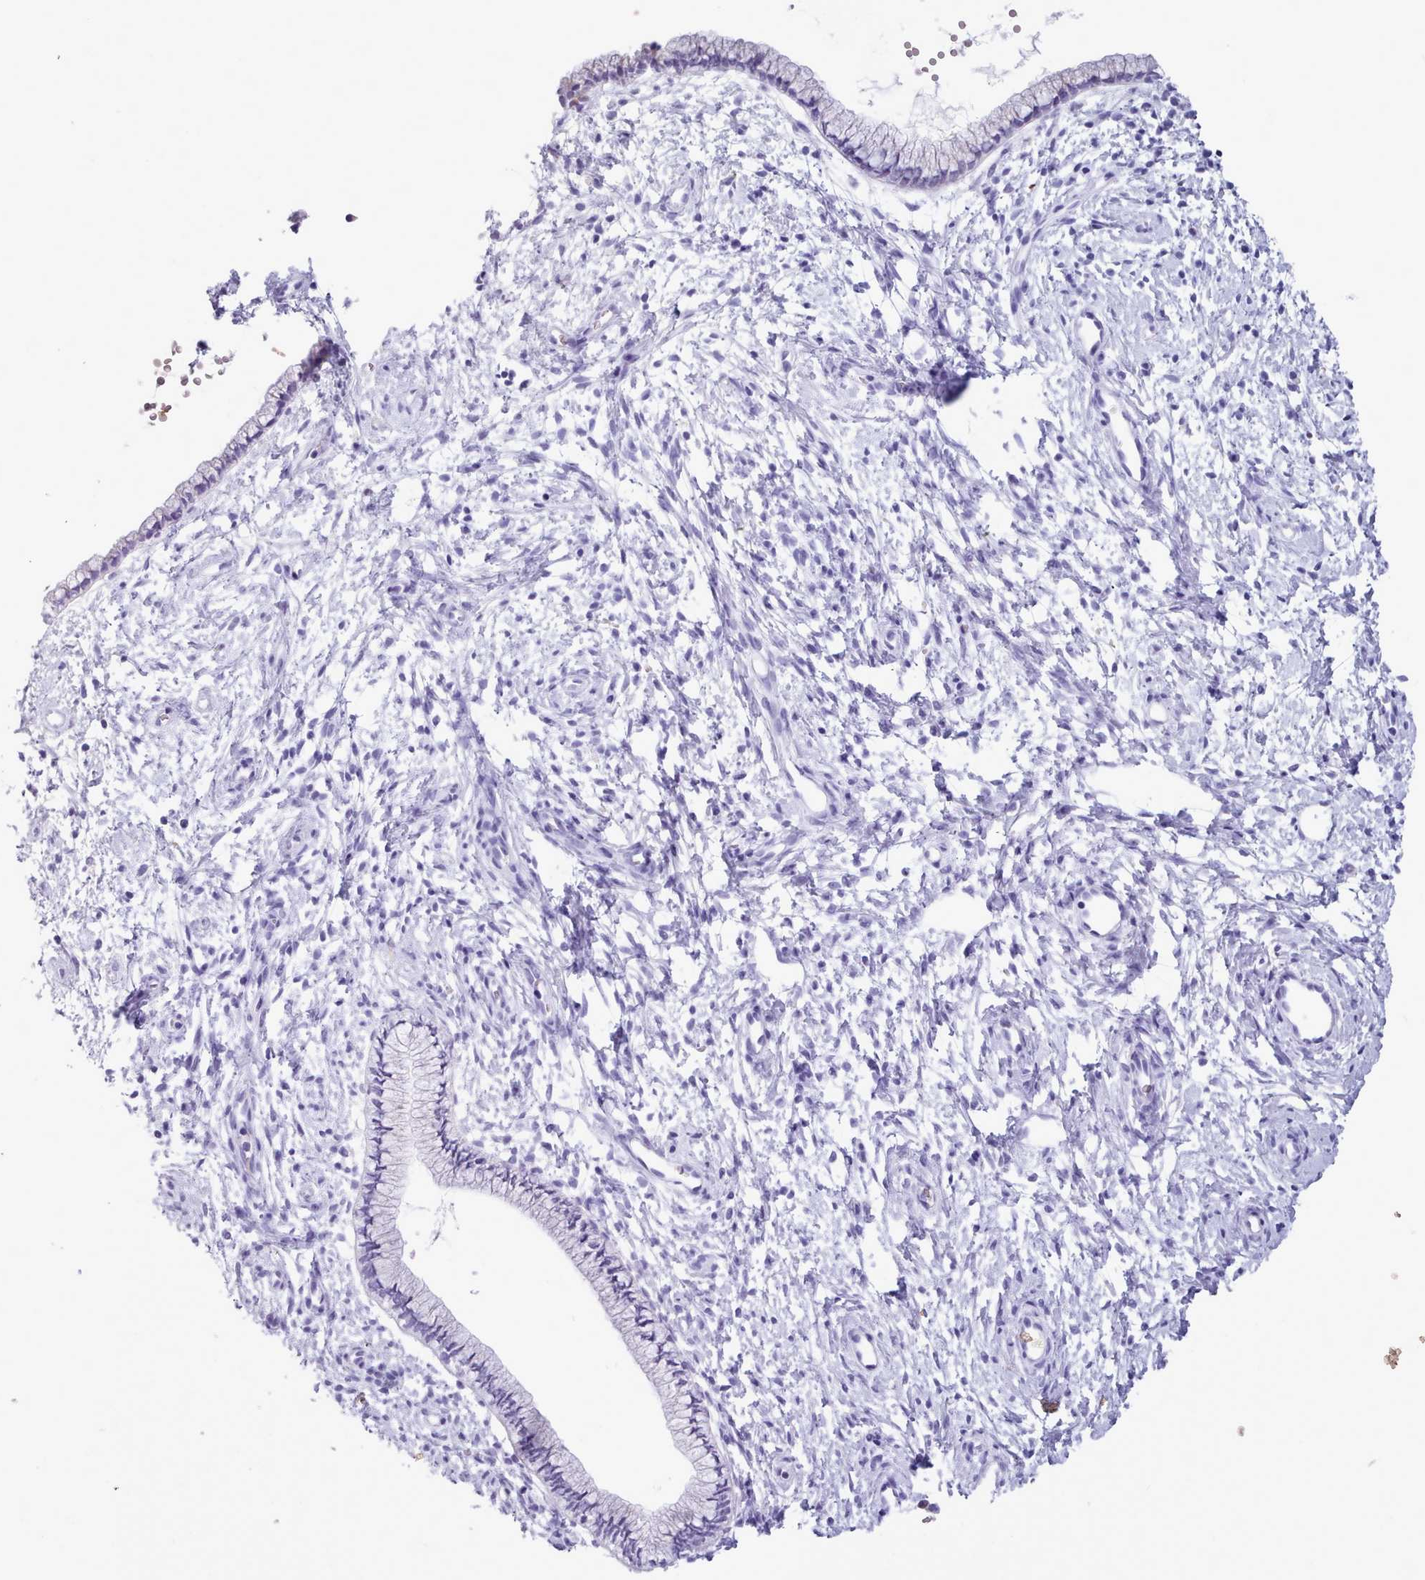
{"staining": {"intensity": "negative", "quantity": "none", "location": "none"}, "tissue": "cervix", "cell_type": "Glandular cells", "image_type": "normal", "snomed": [{"axis": "morphology", "description": "Normal tissue, NOS"}, {"axis": "topography", "description": "Cervix"}], "caption": "IHC of benign cervix demonstrates no staining in glandular cells.", "gene": "NKX1", "patient": {"sex": "female", "age": 57}}